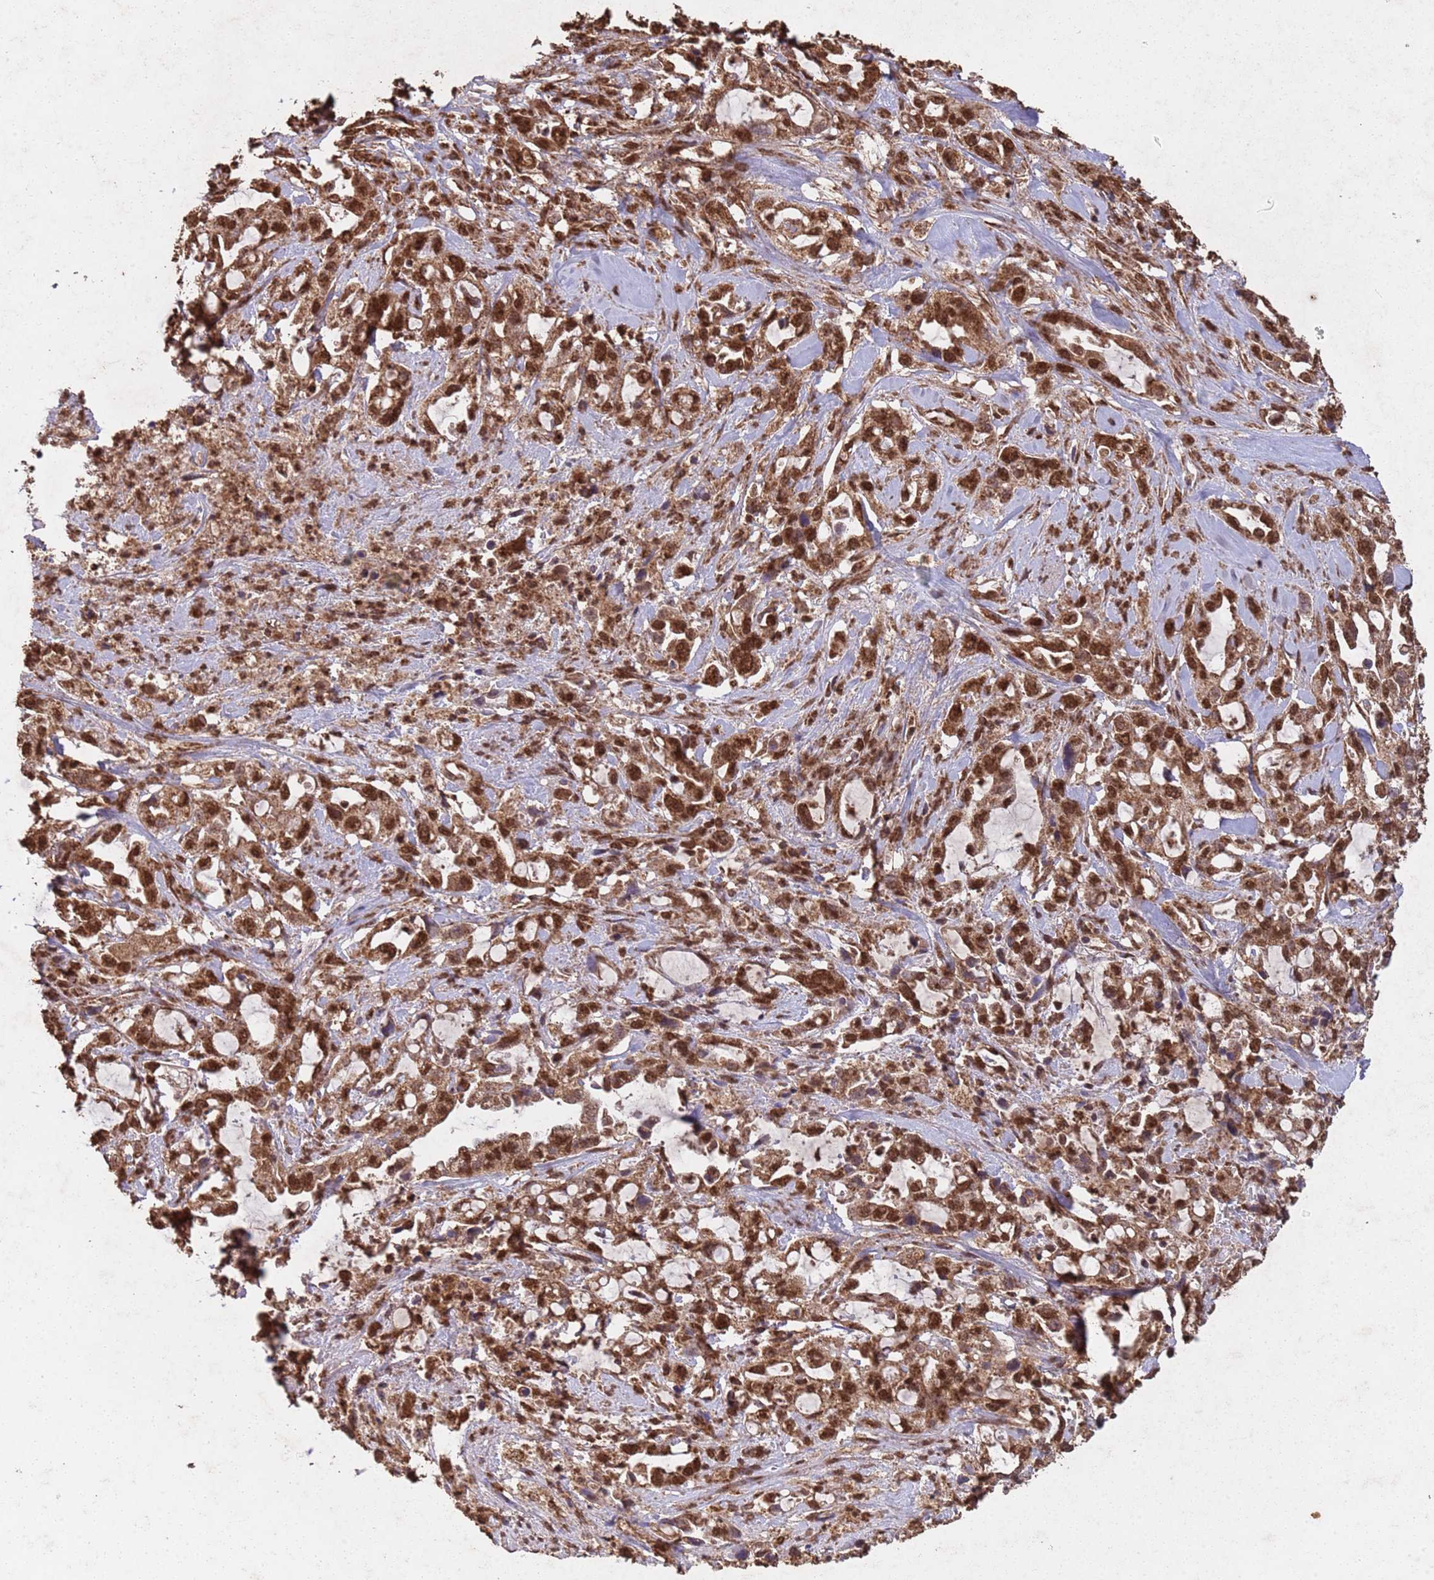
{"staining": {"intensity": "strong", "quantity": ">75%", "location": "cytoplasmic/membranous,nuclear"}, "tissue": "pancreatic cancer", "cell_type": "Tumor cells", "image_type": "cancer", "snomed": [{"axis": "morphology", "description": "Adenocarcinoma, NOS"}, {"axis": "topography", "description": "Pancreas"}], "caption": "IHC of human pancreatic cancer (adenocarcinoma) shows high levels of strong cytoplasmic/membranous and nuclear staining in about >75% of tumor cells.", "gene": "HDAC10", "patient": {"sex": "female", "age": 61}}